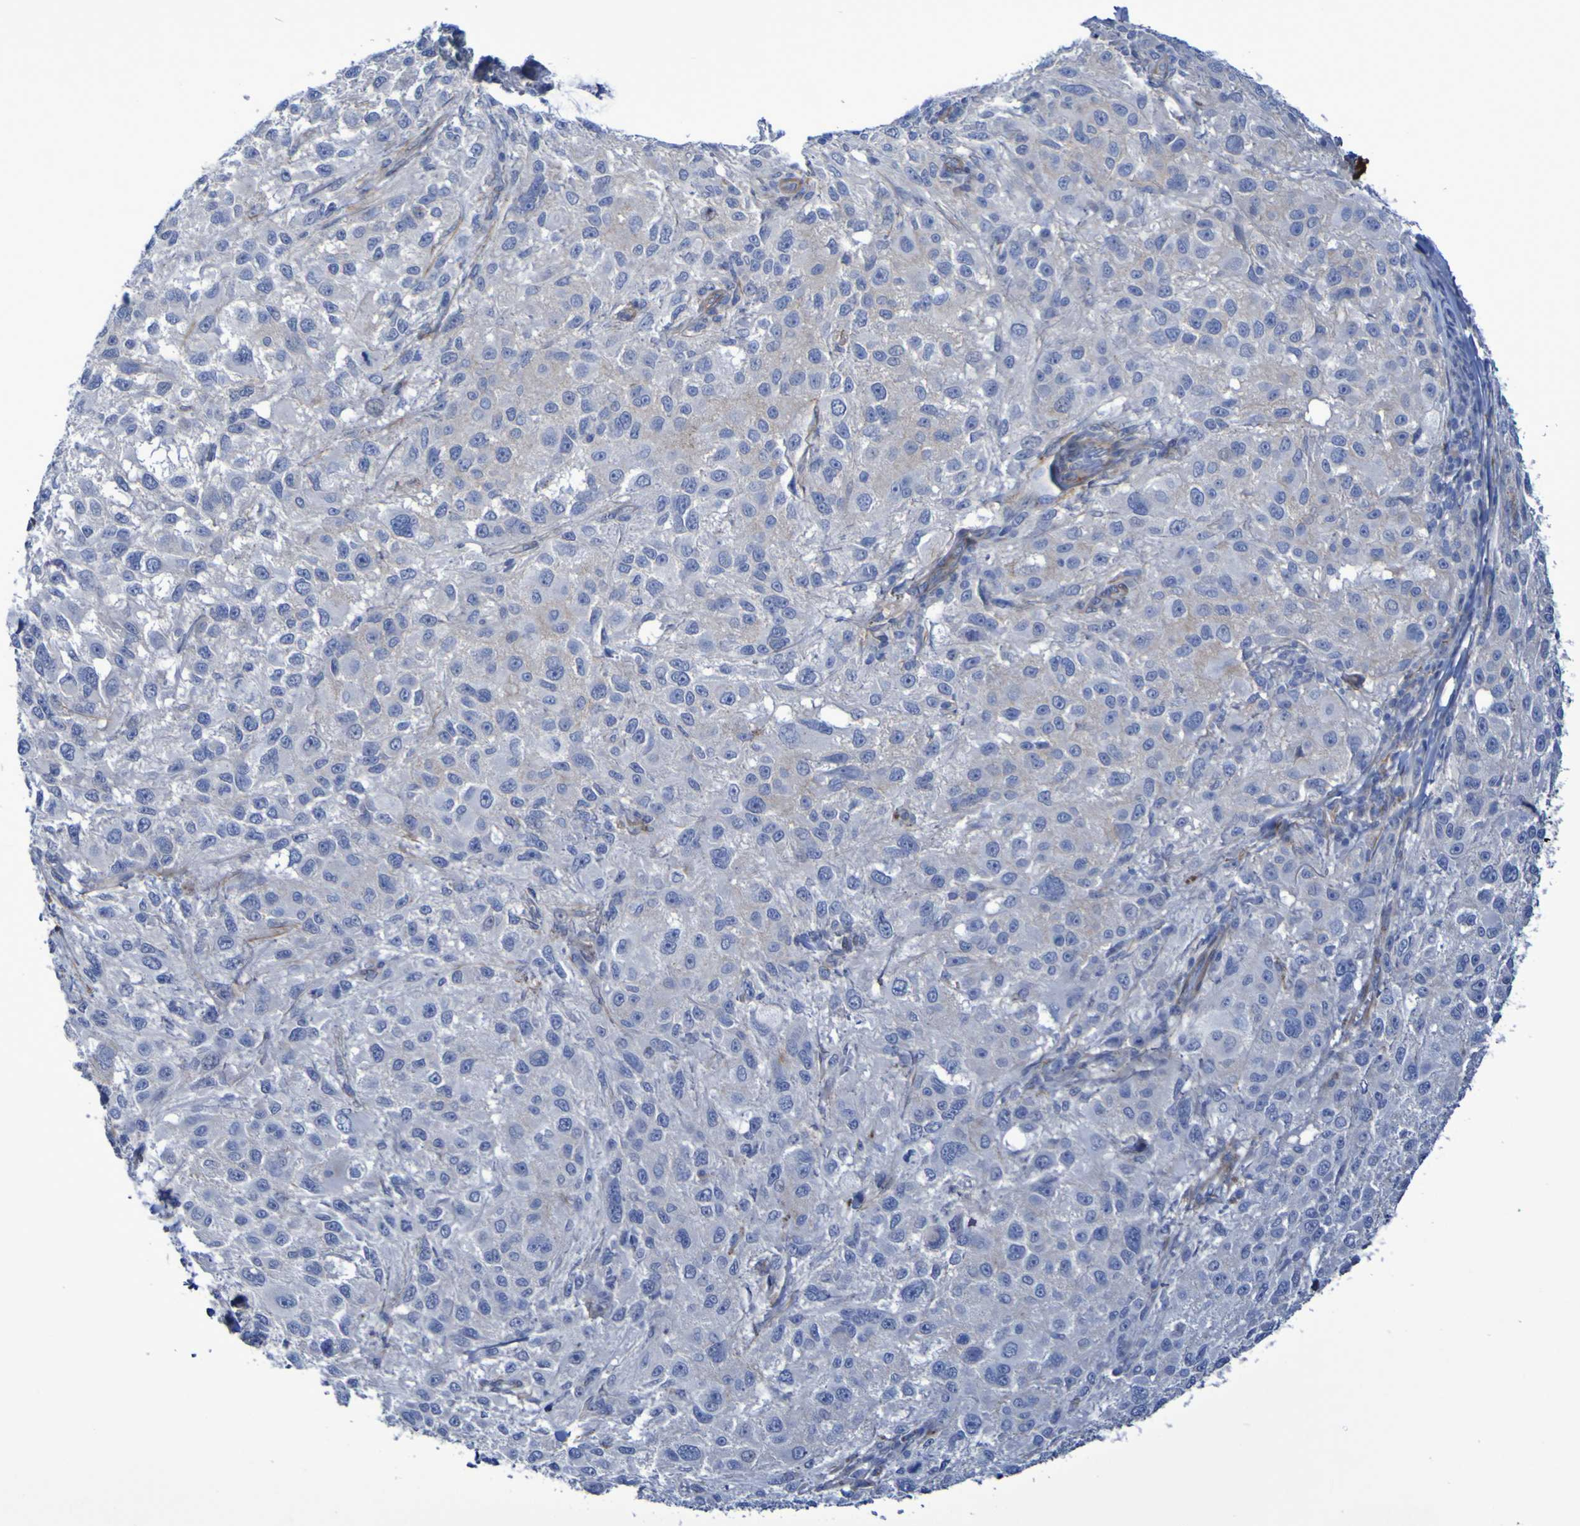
{"staining": {"intensity": "negative", "quantity": "none", "location": "none"}, "tissue": "melanoma", "cell_type": "Tumor cells", "image_type": "cancer", "snomed": [{"axis": "morphology", "description": "Necrosis, NOS"}, {"axis": "morphology", "description": "Malignant melanoma, NOS"}, {"axis": "topography", "description": "Skin"}], "caption": "Tumor cells show no significant protein positivity in malignant melanoma.", "gene": "LPP", "patient": {"sex": "female", "age": 87}}